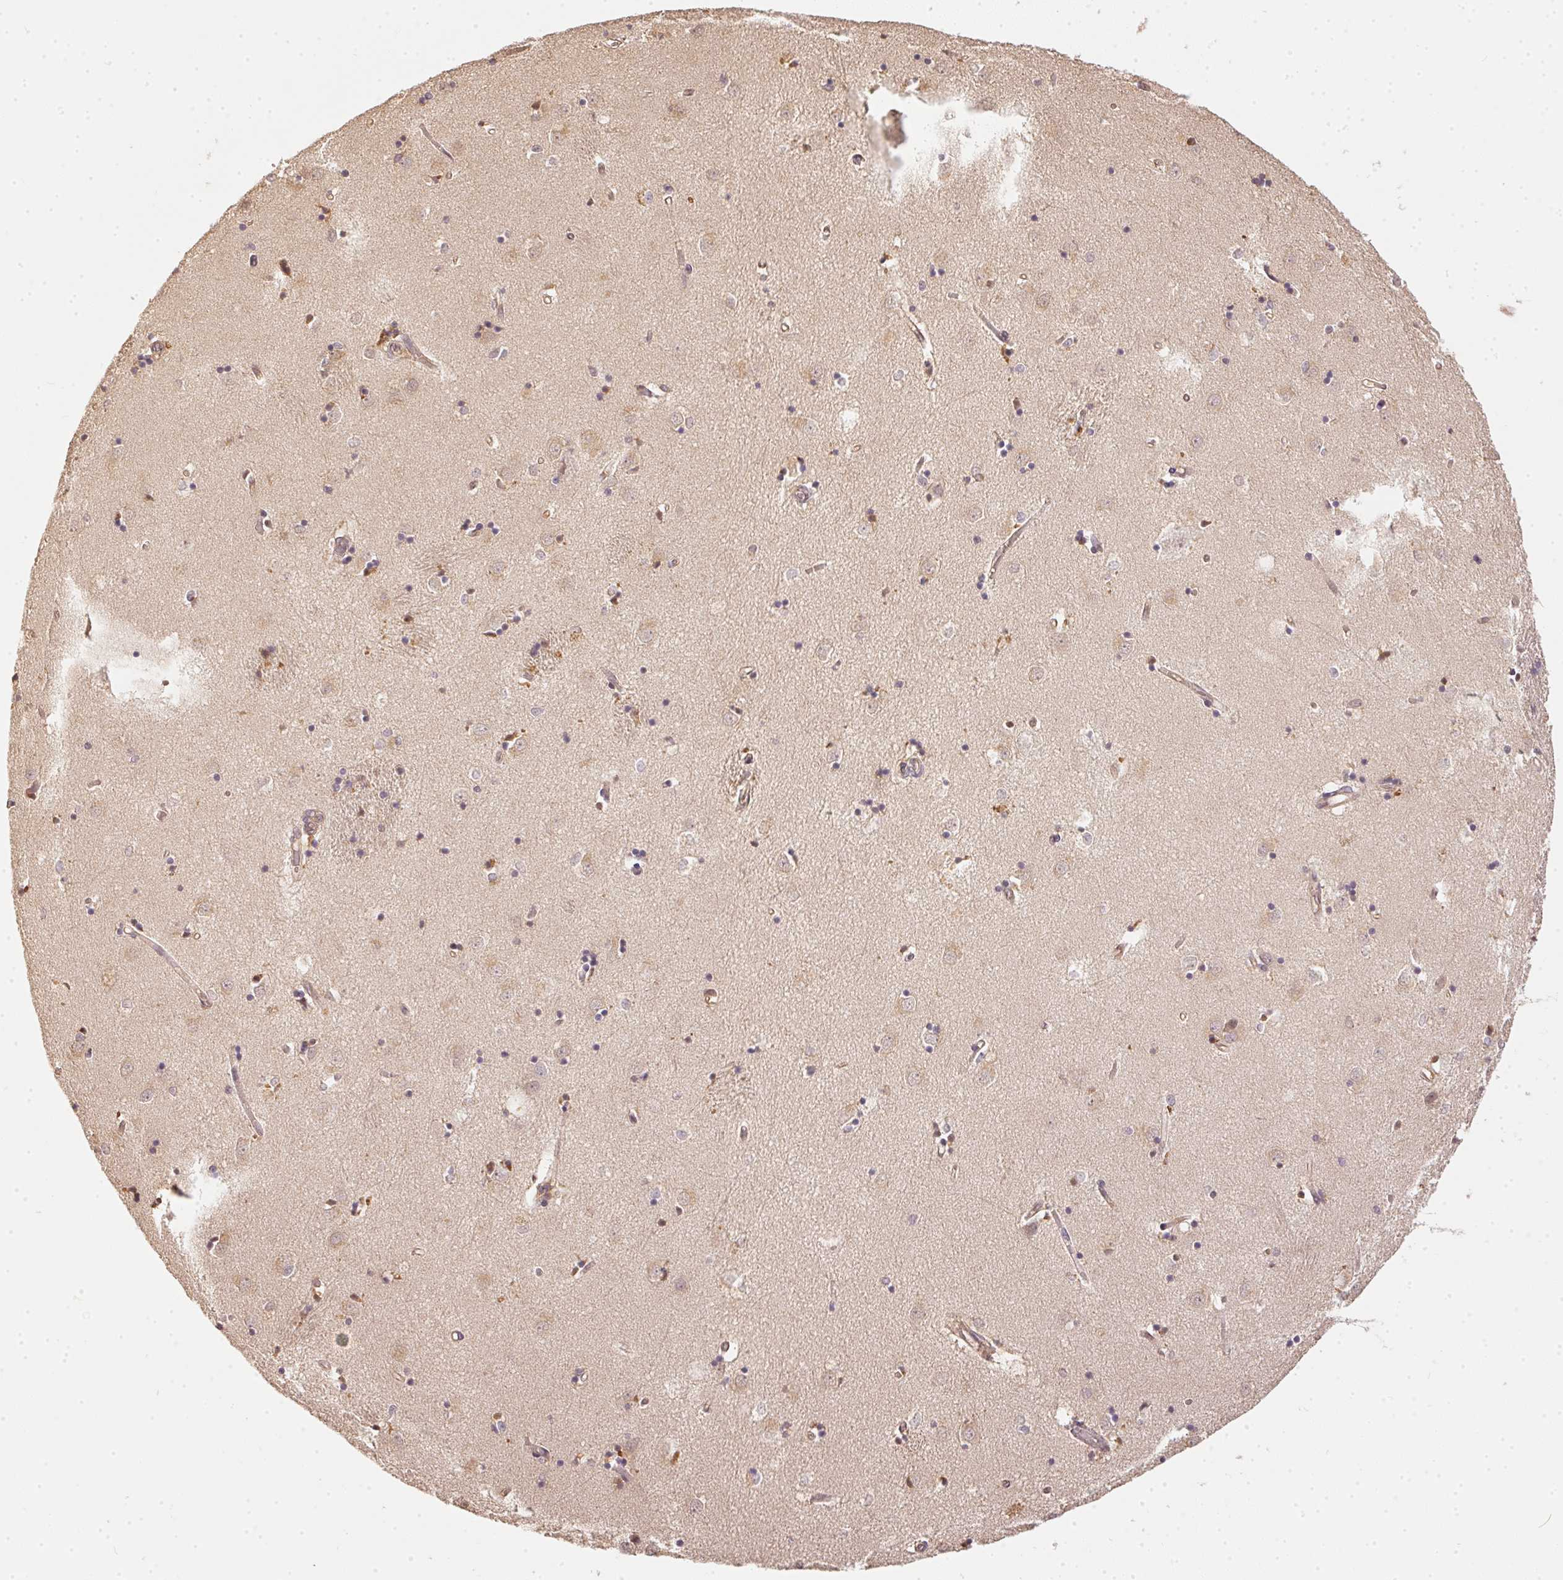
{"staining": {"intensity": "negative", "quantity": "none", "location": "none"}, "tissue": "caudate", "cell_type": "Glial cells", "image_type": "normal", "snomed": [{"axis": "morphology", "description": "Normal tissue, NOS"}, {"axis": "topography", "description": "Lateral ventricle wall"}], "caption": "Immunohistochemistry histopathology image of benign caudate: caudate stained with DAB (3,3'-diaminobenzidine) reveals no significant protein expression in glial cells. (DAB (3,3'-diaminobenzidine) IHC with hematoxylin counter stain).", "gene": "BLMH", "patient": {"sex": "male", "age": 54}}